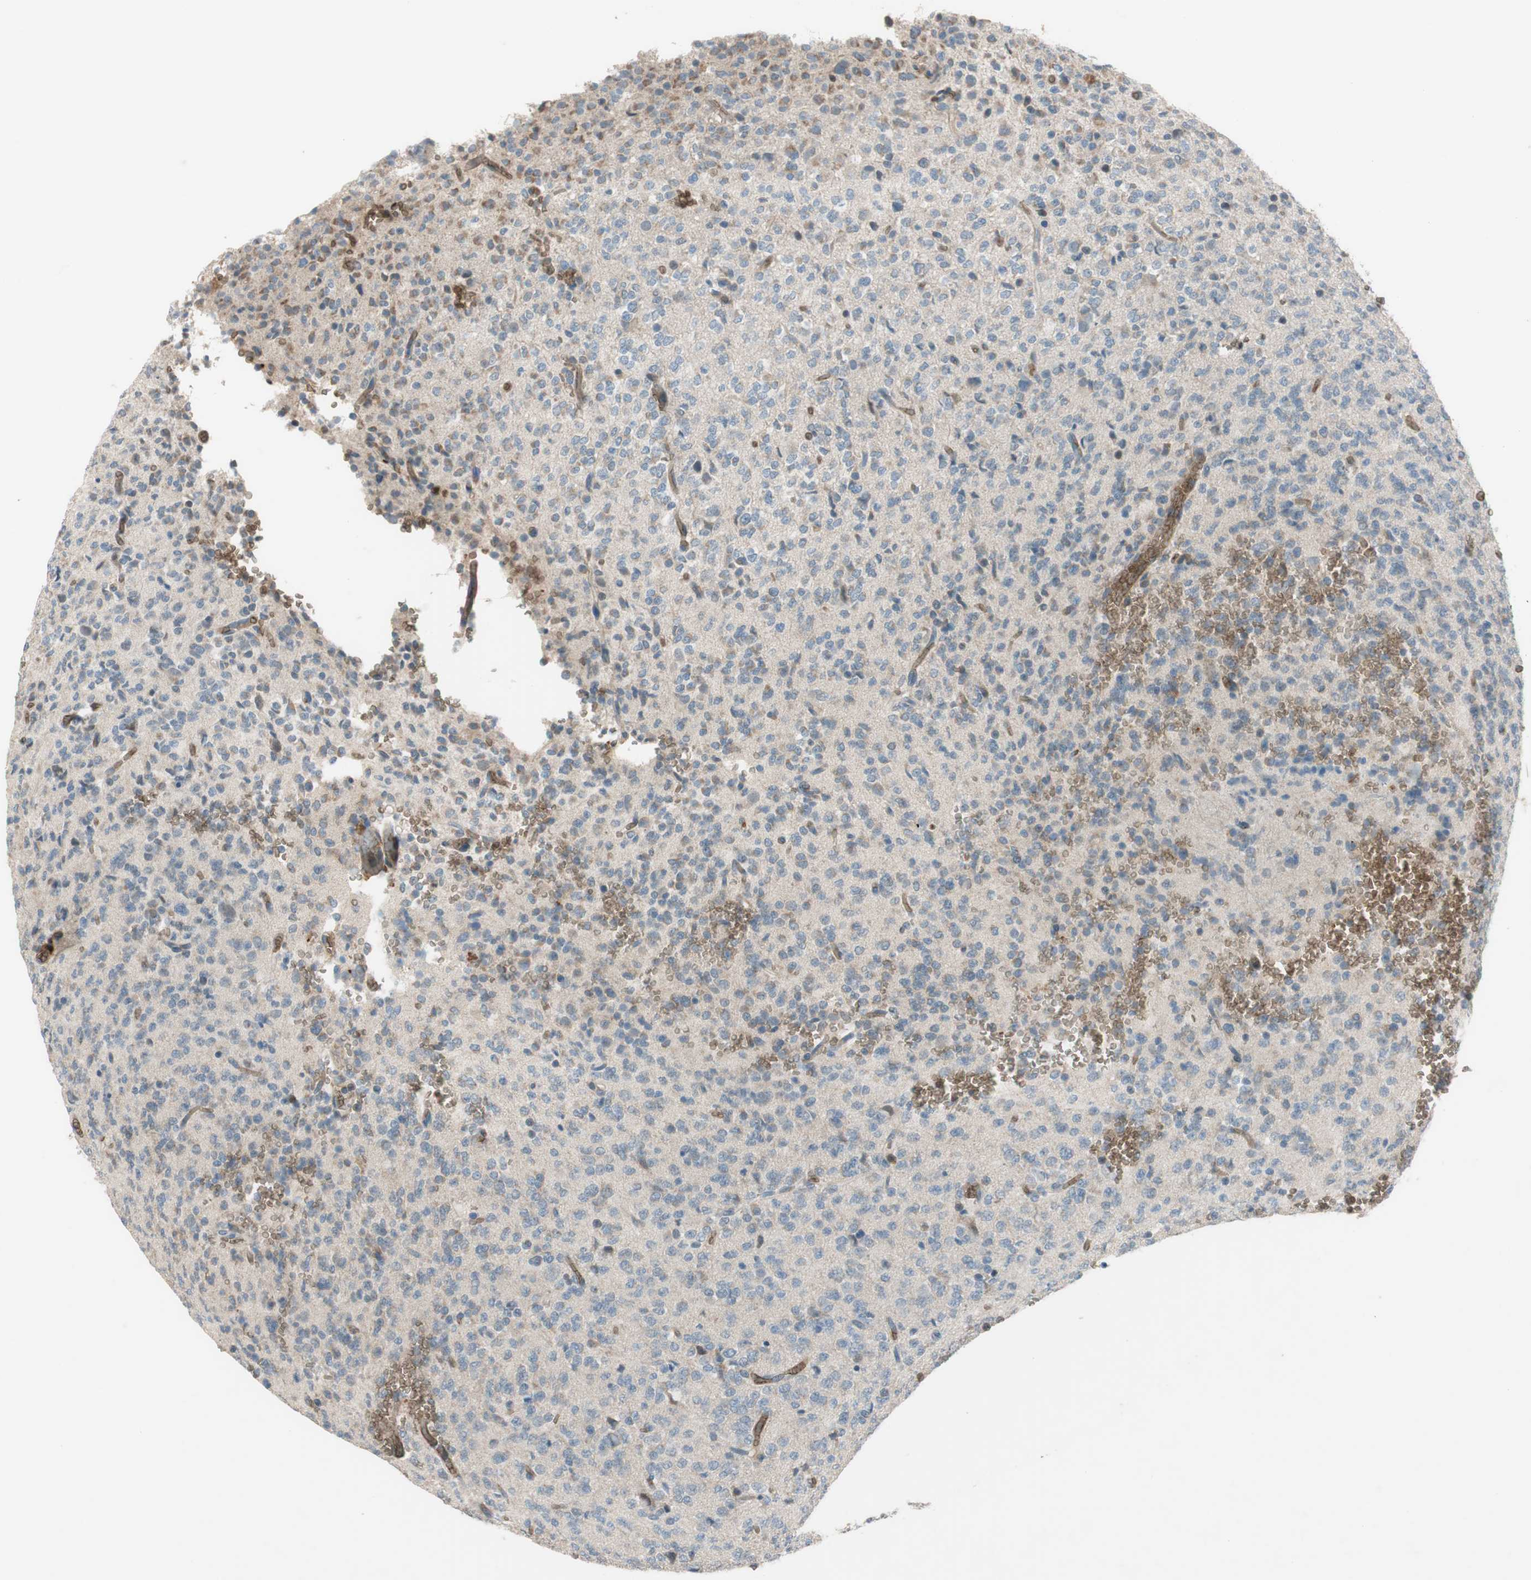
{"staining": {"intensity": "weak", "quantity": "<25%", "location": "cytoplasmic/membranous"}, "tissue": "glioma", "cell_type": "Tumor cells", "image_type": "cancer", "snomed": [{"axis": "morphology", "description": "Glioma, malignant, Low grade"}, {"axis": "topography", "description": "Brain"}], "caption": "The histopathology image demonstrates no significant staining in tumor cells of malignant glioma (low-grade).", "gene": "GYPC", "patient": {"sex": "male", "age": 38}}